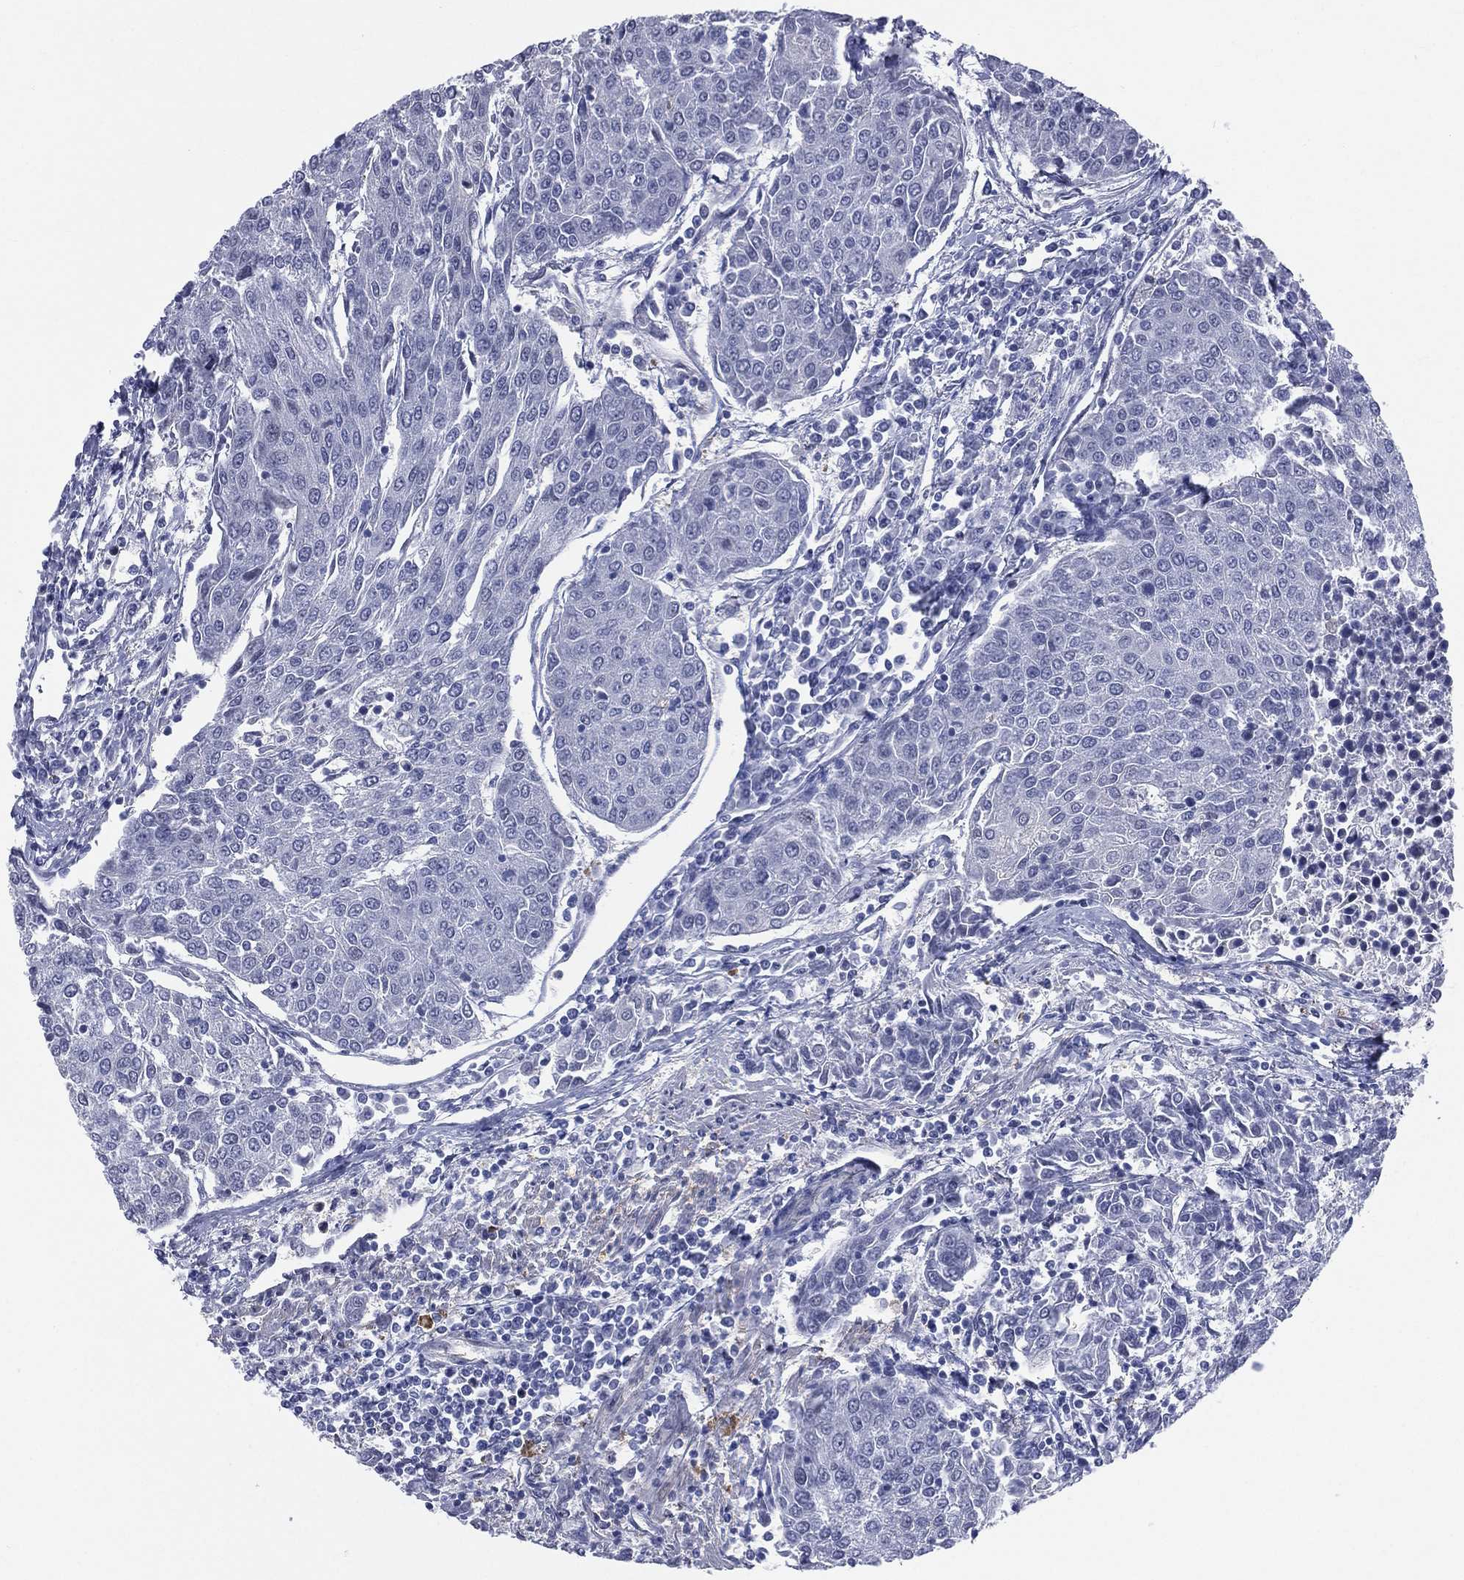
{"staining": {"intensity": "negative", "quantity": "none", "location": "none"}, "tissue": "urothelial cancer", "cell_type": "Tumor cells", "image_type": "cancer", "snomed": [{"axis": "morphology", "description": "Urothelial carcinoma, High grade"}, {"axis": "topography", "description": "Urinary bladder"}], "caption": "Immunohistochemistry histopathology image of neoplastic tissue: high-grade urothelial carcinoma stained with DAB shows no significant protein positivity in tumor cells. (DAB (3,3'-diaminobenzidine) immunohistochemistry, high magnification).", "gene": "AKAP3", "patient": {"sex": "female", "age": 85}}